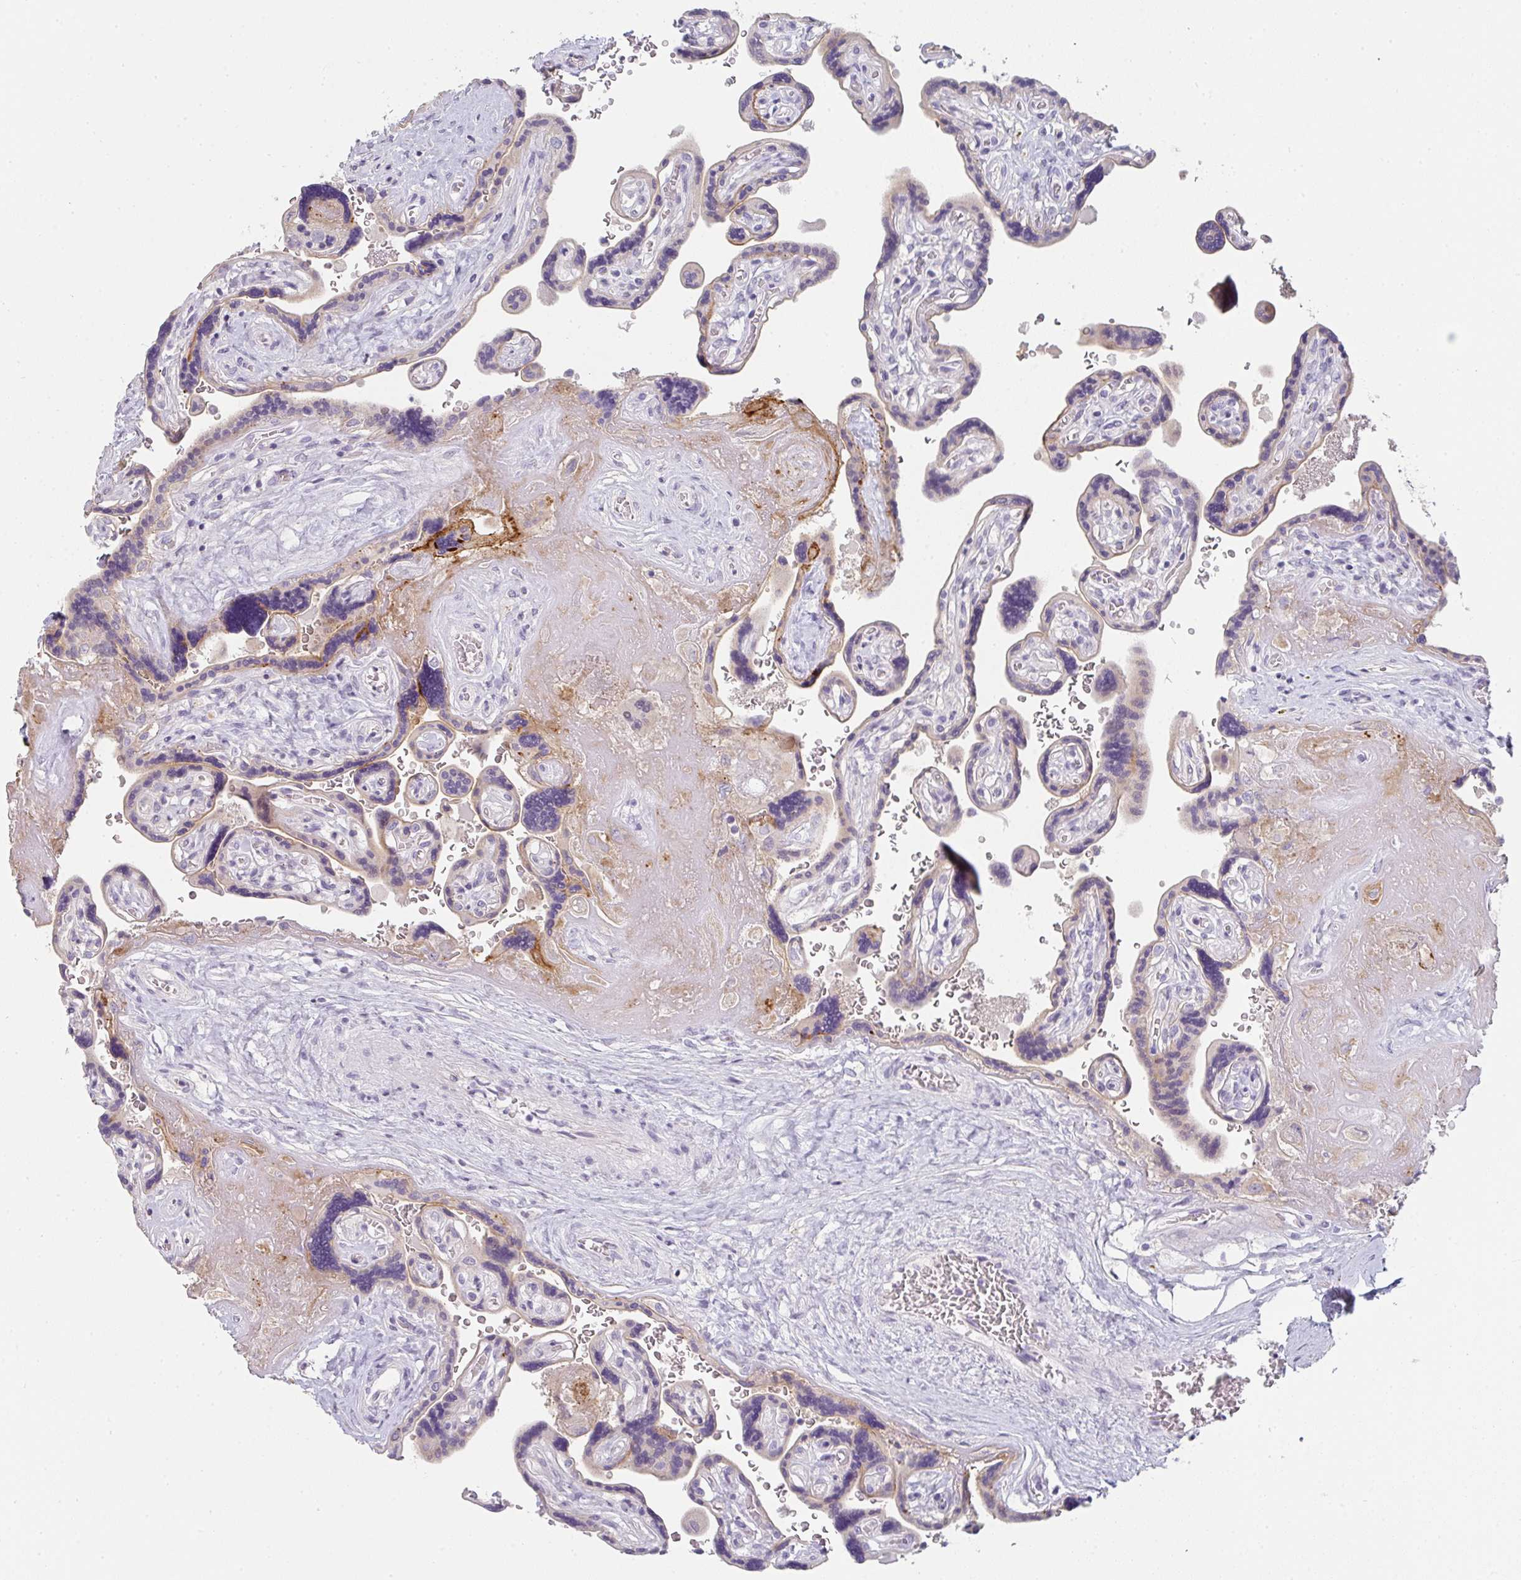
{"staining": {"intensity": "negative", "quantity": "none", "location": "none"}, "tissue": "placenta", "cell_type": "Decidual cells", "image_type": "normal", "snomed": [{"axis": "morphology", "description": "Normal tissue, NOS"}, {"axis": "topography", "description": "Placenta"}], "caption": "Immunohistochemical staining of normal placenta reveals no significant positivity in decidual cells. (Stains: DAB immunohistochemistry with hematoxylin counter stain, Microscopy: brightfield microscopy at high magnification).", "gene": "C1QTNF8", "patient": {"sex": "female", "age": 32}}